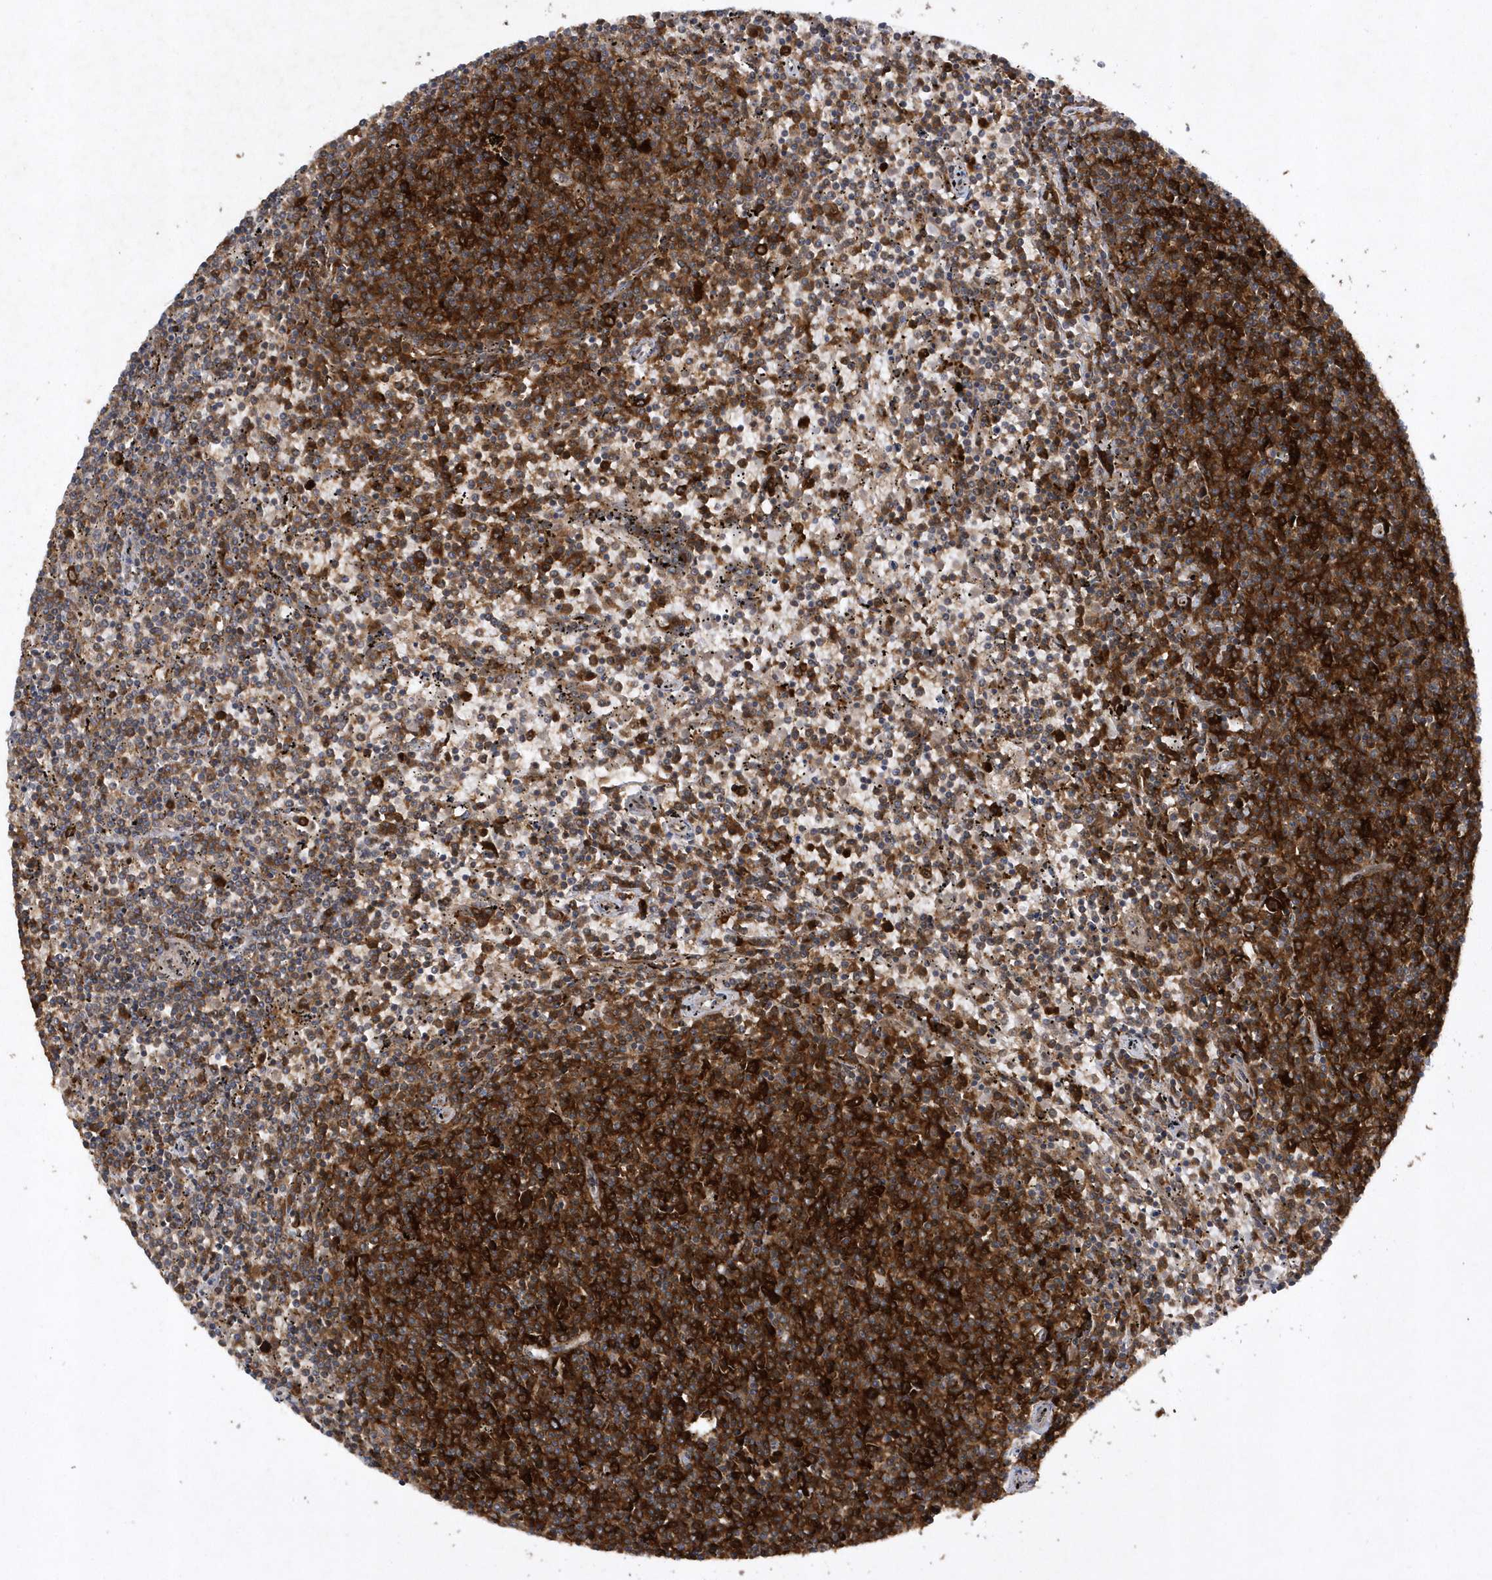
{"staining": {"intensity": "strong", "quantity": "25%-75%", "location": "cytoplasmic/membranous"}, "tissue": "lymphoma", "cell_type": "Tumor cells", "image_type": "cancer", "snomed": [{"axis": "morphology", "description": "Malignant lymphoma, non-Hodgkin's type, Low grade"}, {"axis": "topography", "description": "Spleen"}], "caption": "Tumor cells exhibit high levels of strong cytoplasmic/membranous expression in about 25%-75% of cells in human lymphoma.", "gene": "PAICS", "patient": {"sex": "female", "age": 50}}